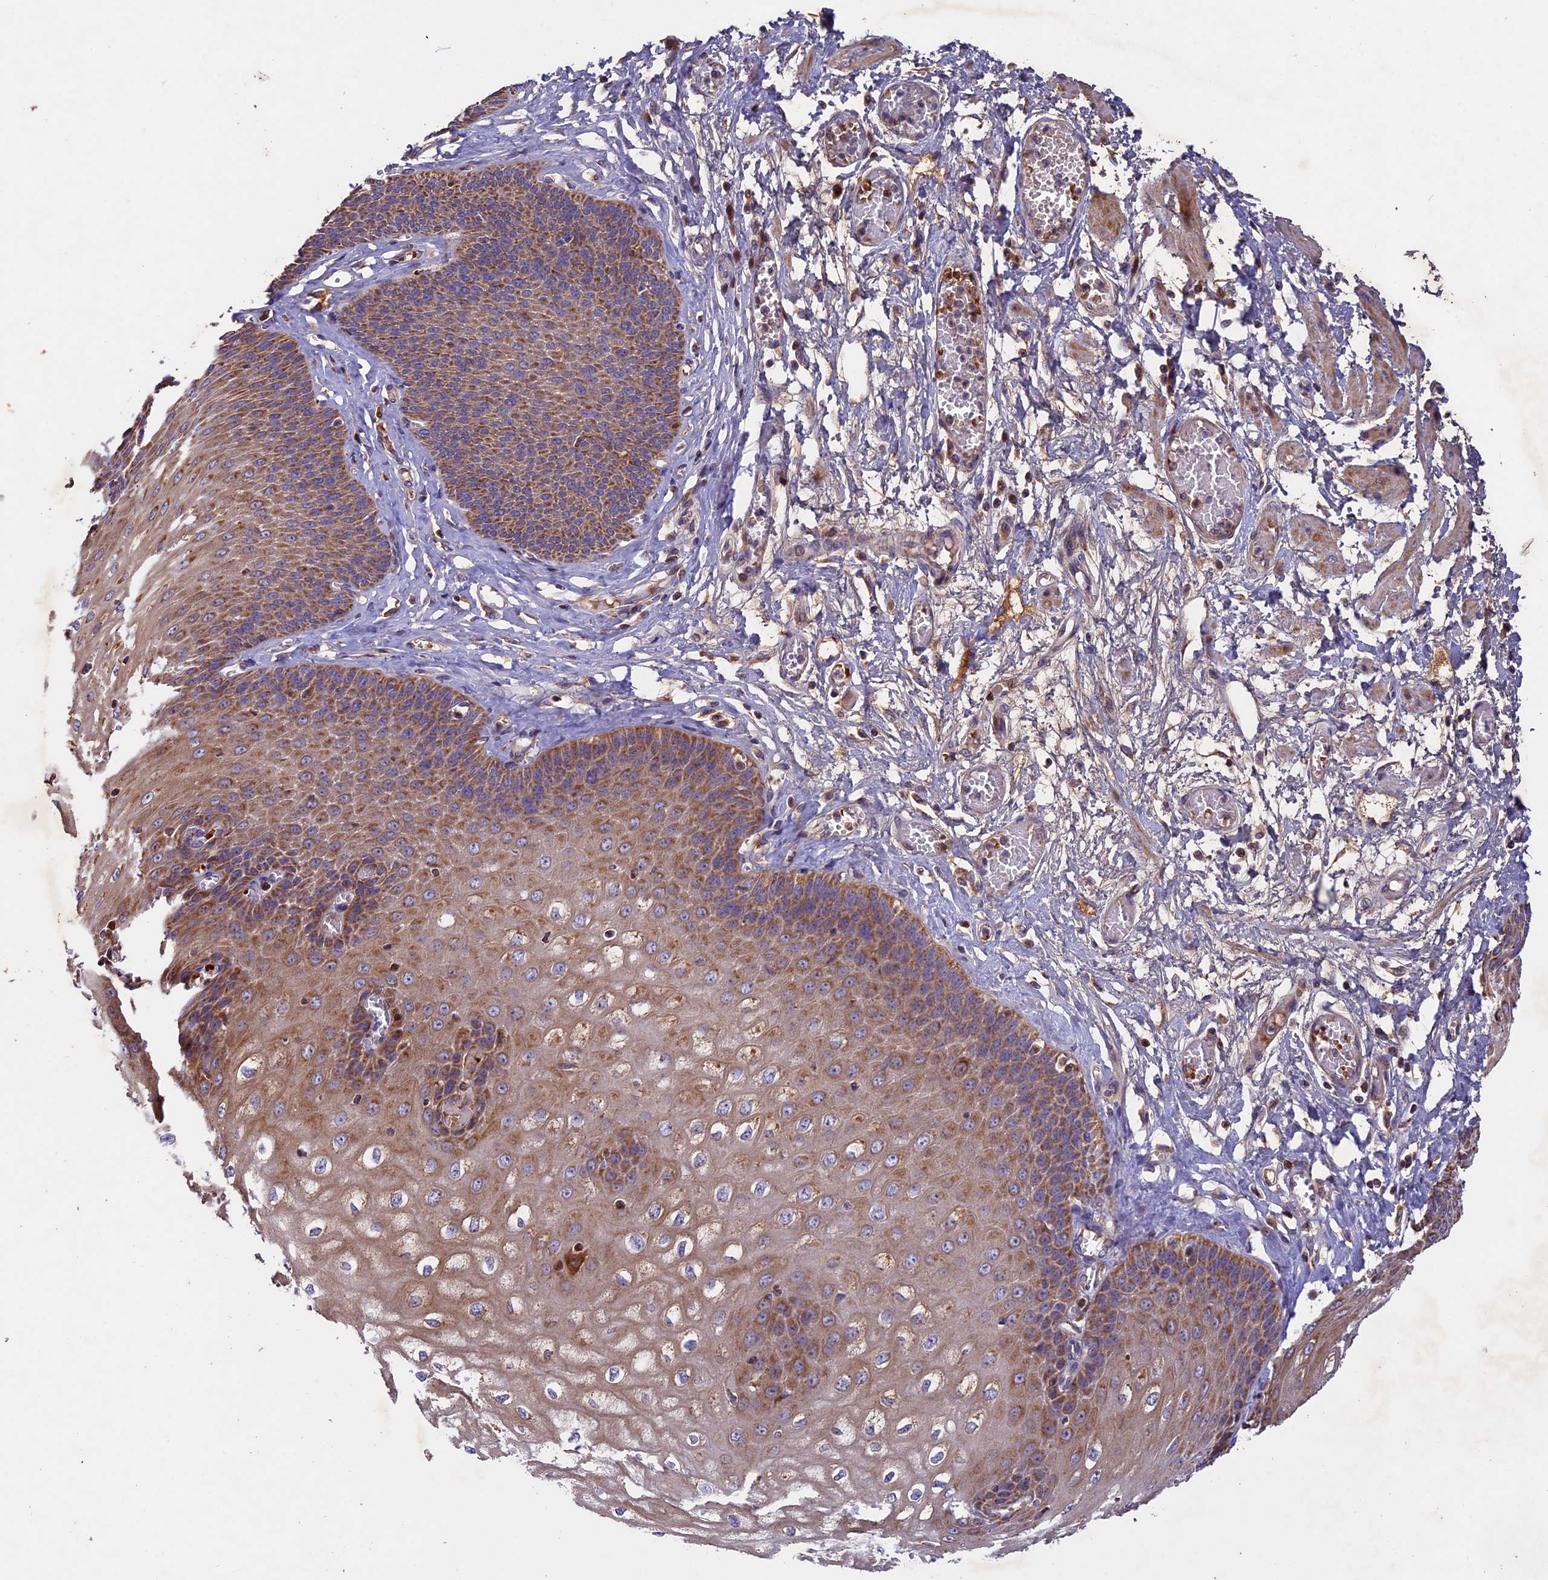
{"staining": {"intensity": "strong", "quantity": ">75%", "location": "cytoplasmic/membranous"}, "tissue": "esophagus", "cell_type": "Squamous epithelial cells", "image_type": "normal", "snomed": [{"axis": "morphology", "description": "Normal tissue, NOS"}, {"axis": "topography", "description": "Esophagus"}], "caption": "A brown stain highlights strong cytoplasmic/membranous positivity of a protein in squamous epithelial cells of unremarkable human esophagus. (Brightfield microscopy of DAB IHC at high magnification).", "gene": "OCEL1", "patient": {"sex": "male", "age": 60}}